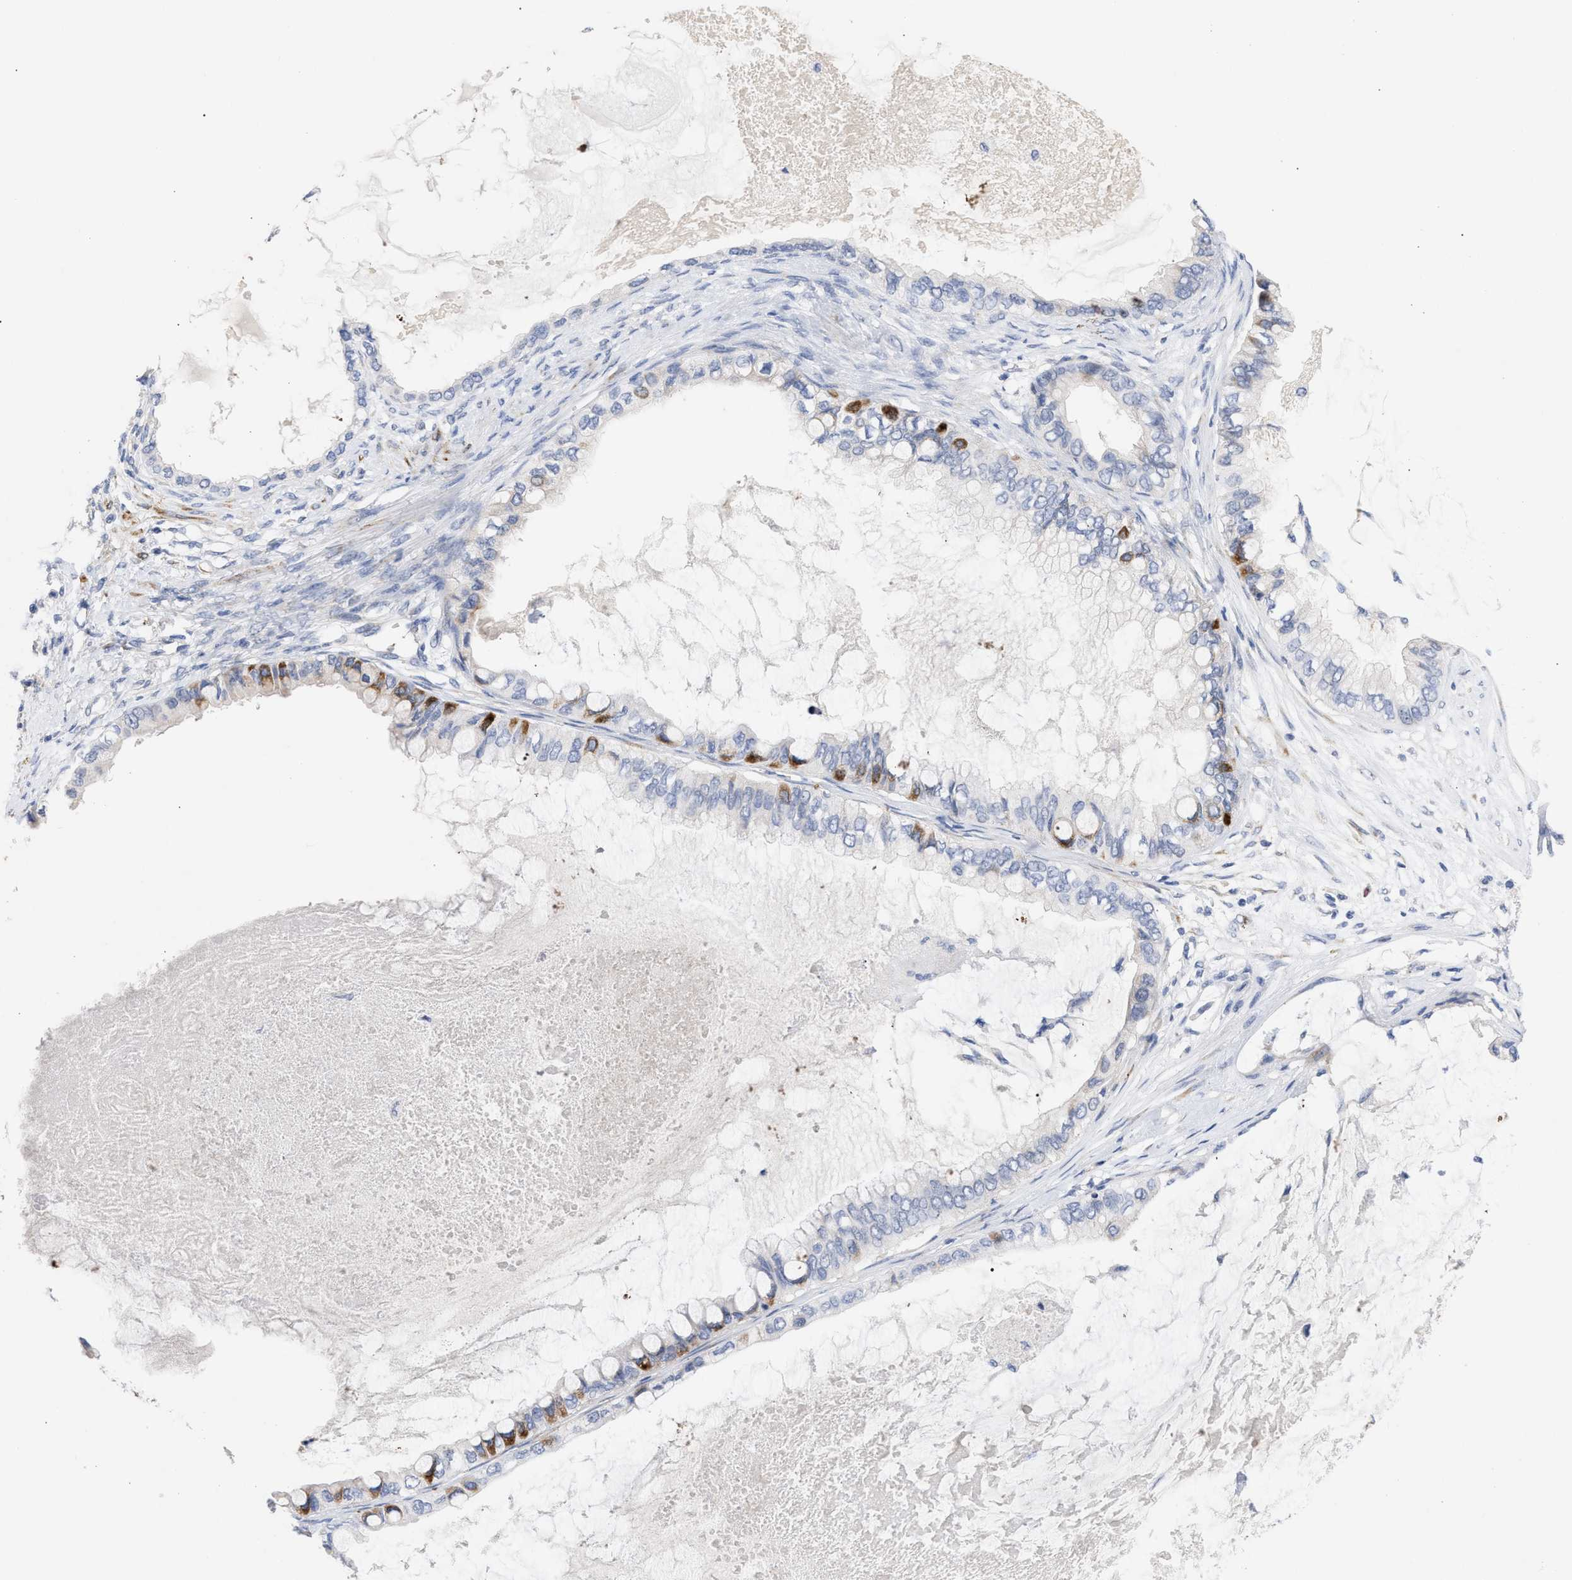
{"staining": {"intensity": "moderate", "quantity": "<25%", "location": "cytoplasmic/membranous"}, "tissue": "ovarian cancer", "cell_type": "Tumor cells", "image_type": "cancer", "snomed": [{"axis": "morphology", "description": "Cystadenocarcinoma, mucinous, NOS"}, {"axis": "topography", "description": "Ovary"}], "caption": "Ovarian mucinous cystadenocarcinoma was stained to show a protein in brown. There is low levels of moderate cytoplasmic/membranous expression in about <25% of tumor cells.", "gene": "SELENOM", "patient": {"sex": "female", "age": 80}}